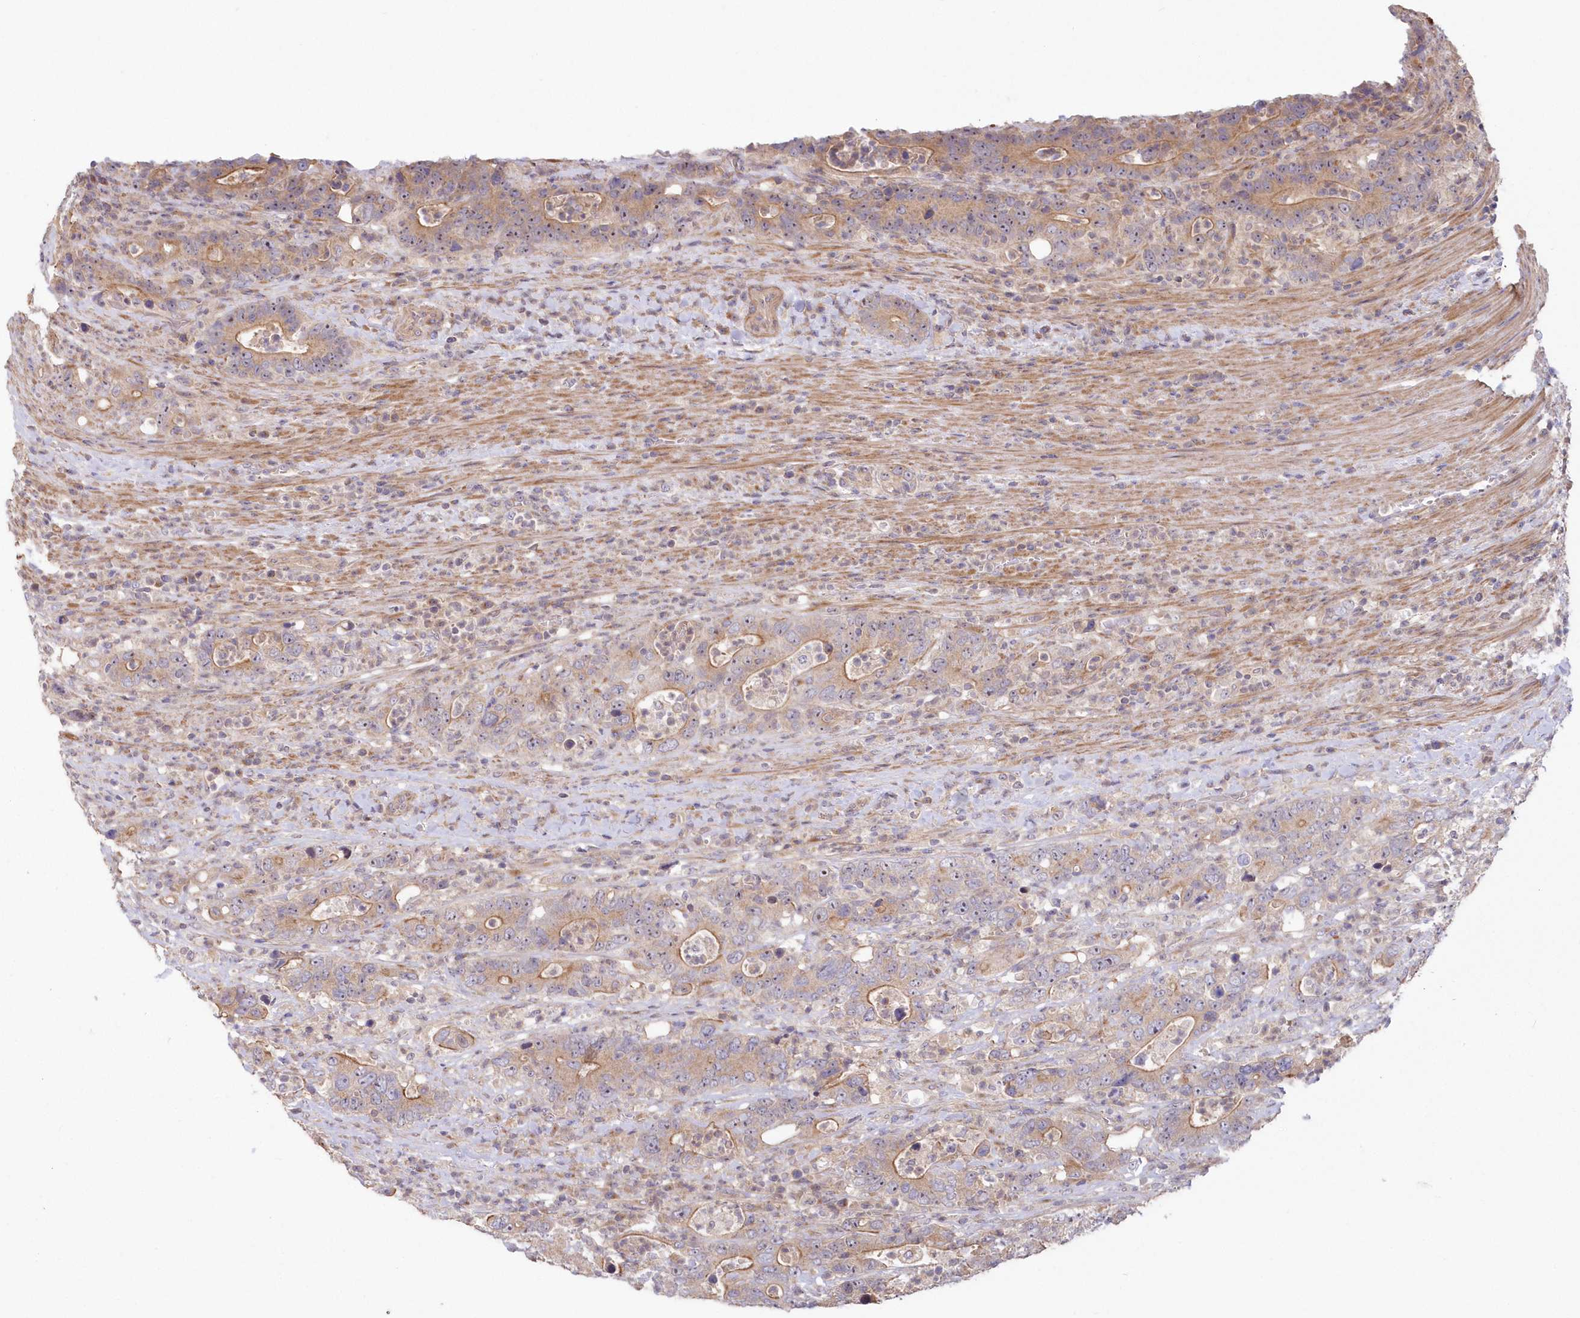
{"staining": {"intensity": "weak", "quantity": "25%-75%", "location": "cytoplasmic/membranous"}, "tissue": "colorectal cancer", "cell_type": "Tumor cells", "image_type": "cancer", "snomed": [{"axis": "morphology", "description": "Adenocarcinoma, NOS"}, {"axis": "topography", "description": "Colon"}], "caption": "Immunohistochemistry (IHC) (DAB (3,3'-diaminobenzidine)) staining of human colorectal cancer reveals weak cytoplasmic/membranous protein positivity in about 25%-75% of tumor cells. The staining was performed using DAB (3,3'-diaminobenzidine) to visualize the protein expression in brown, while the nuclei were stained in blue with hematoxylin (Magnification: 20x).", "gene": "TBCA", "patient": {"sex": "female", "age": 75}}